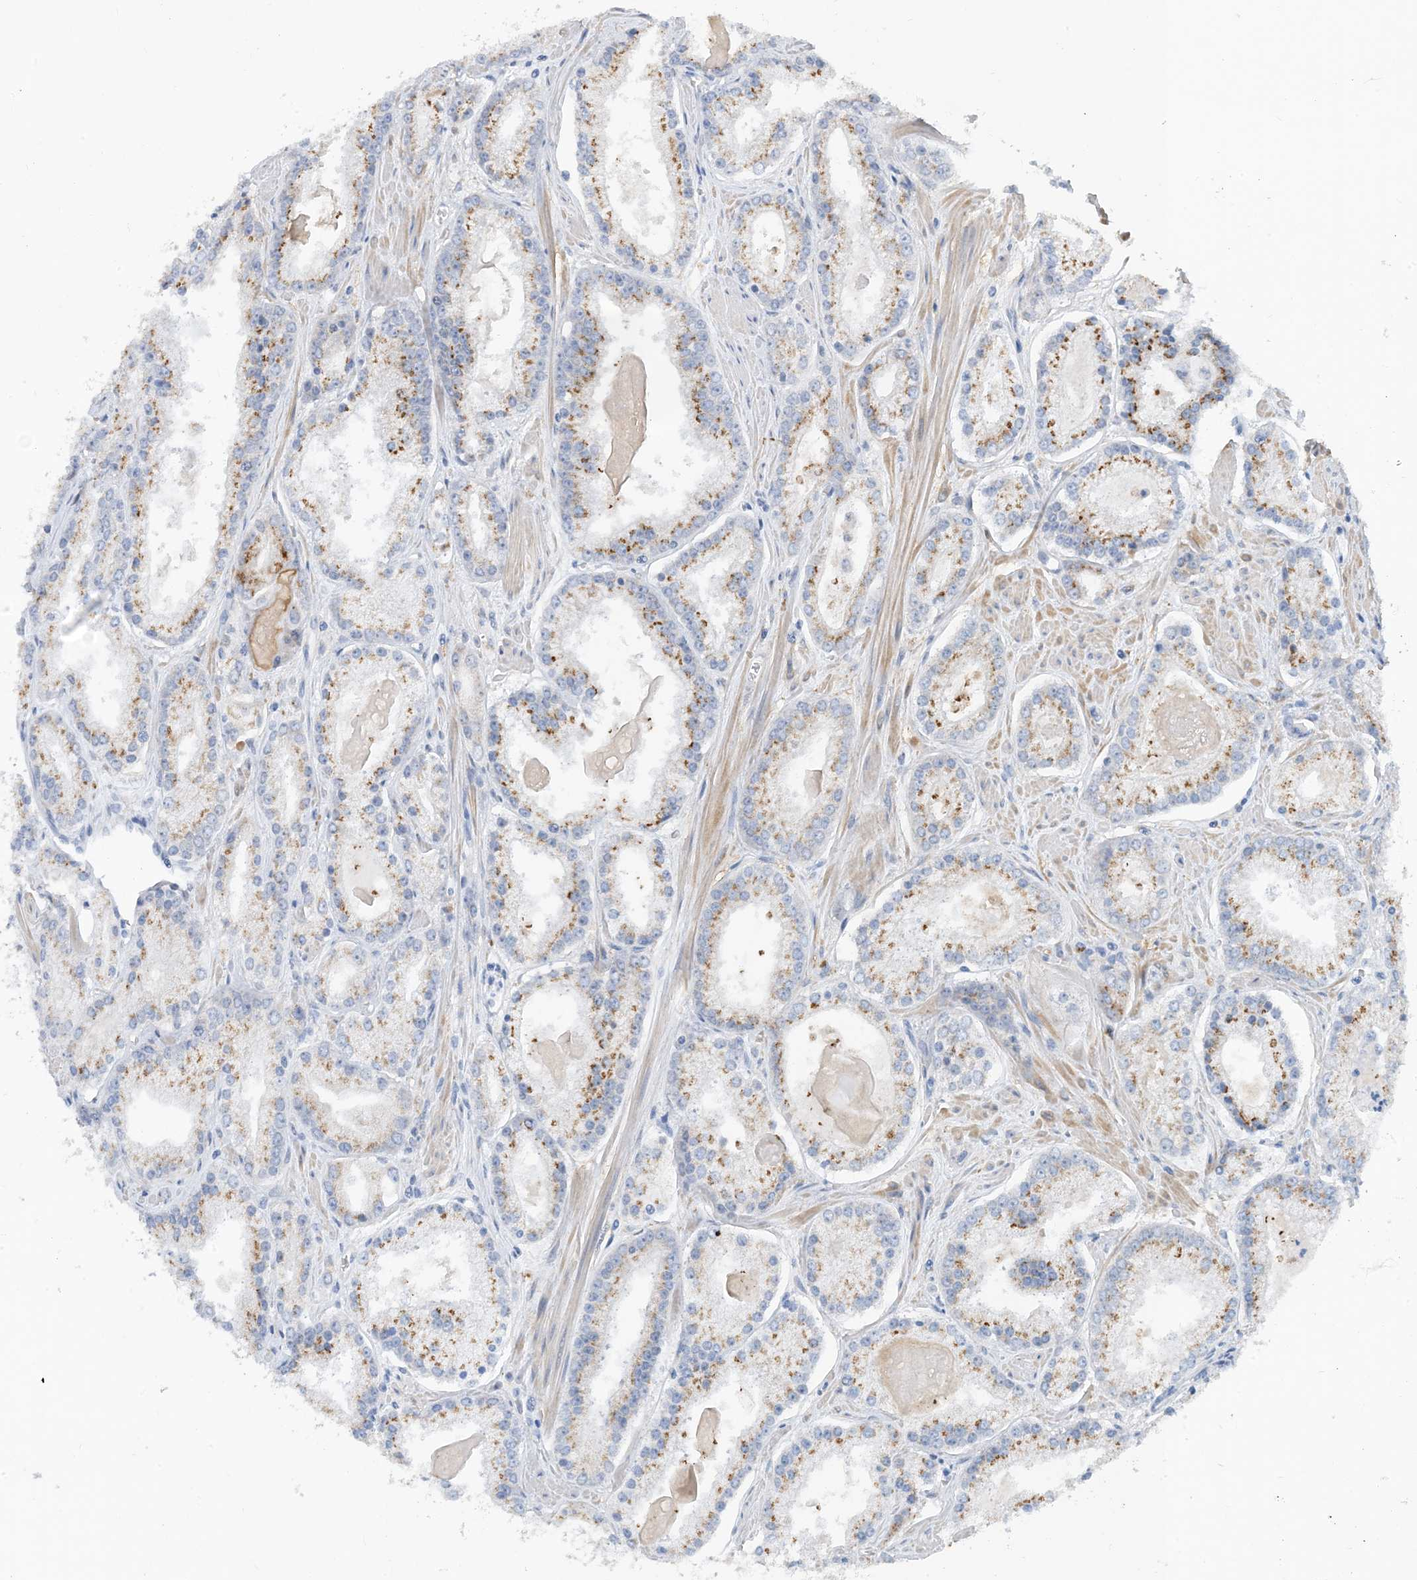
{"staining": {"intensity": "moderate", "quantity": ">75%", "location": "cytoplasmic/membranous"}, "tissue": "prostate cancer", "cell_type": "Tumor cells", "image_type": "cancer", "snomed": [{"axis": "morphology", "description": "Adenocarcinoma, Low grade"}, {"axis": "topography", "description": "Prostate"}], "caption": "Tumor cells show moderate cytoplasmic/membranous expression in about >75% of cells in prostate cancer.", "gene": "EIF2A", "patient": {"sex": "male", "age": 54}}